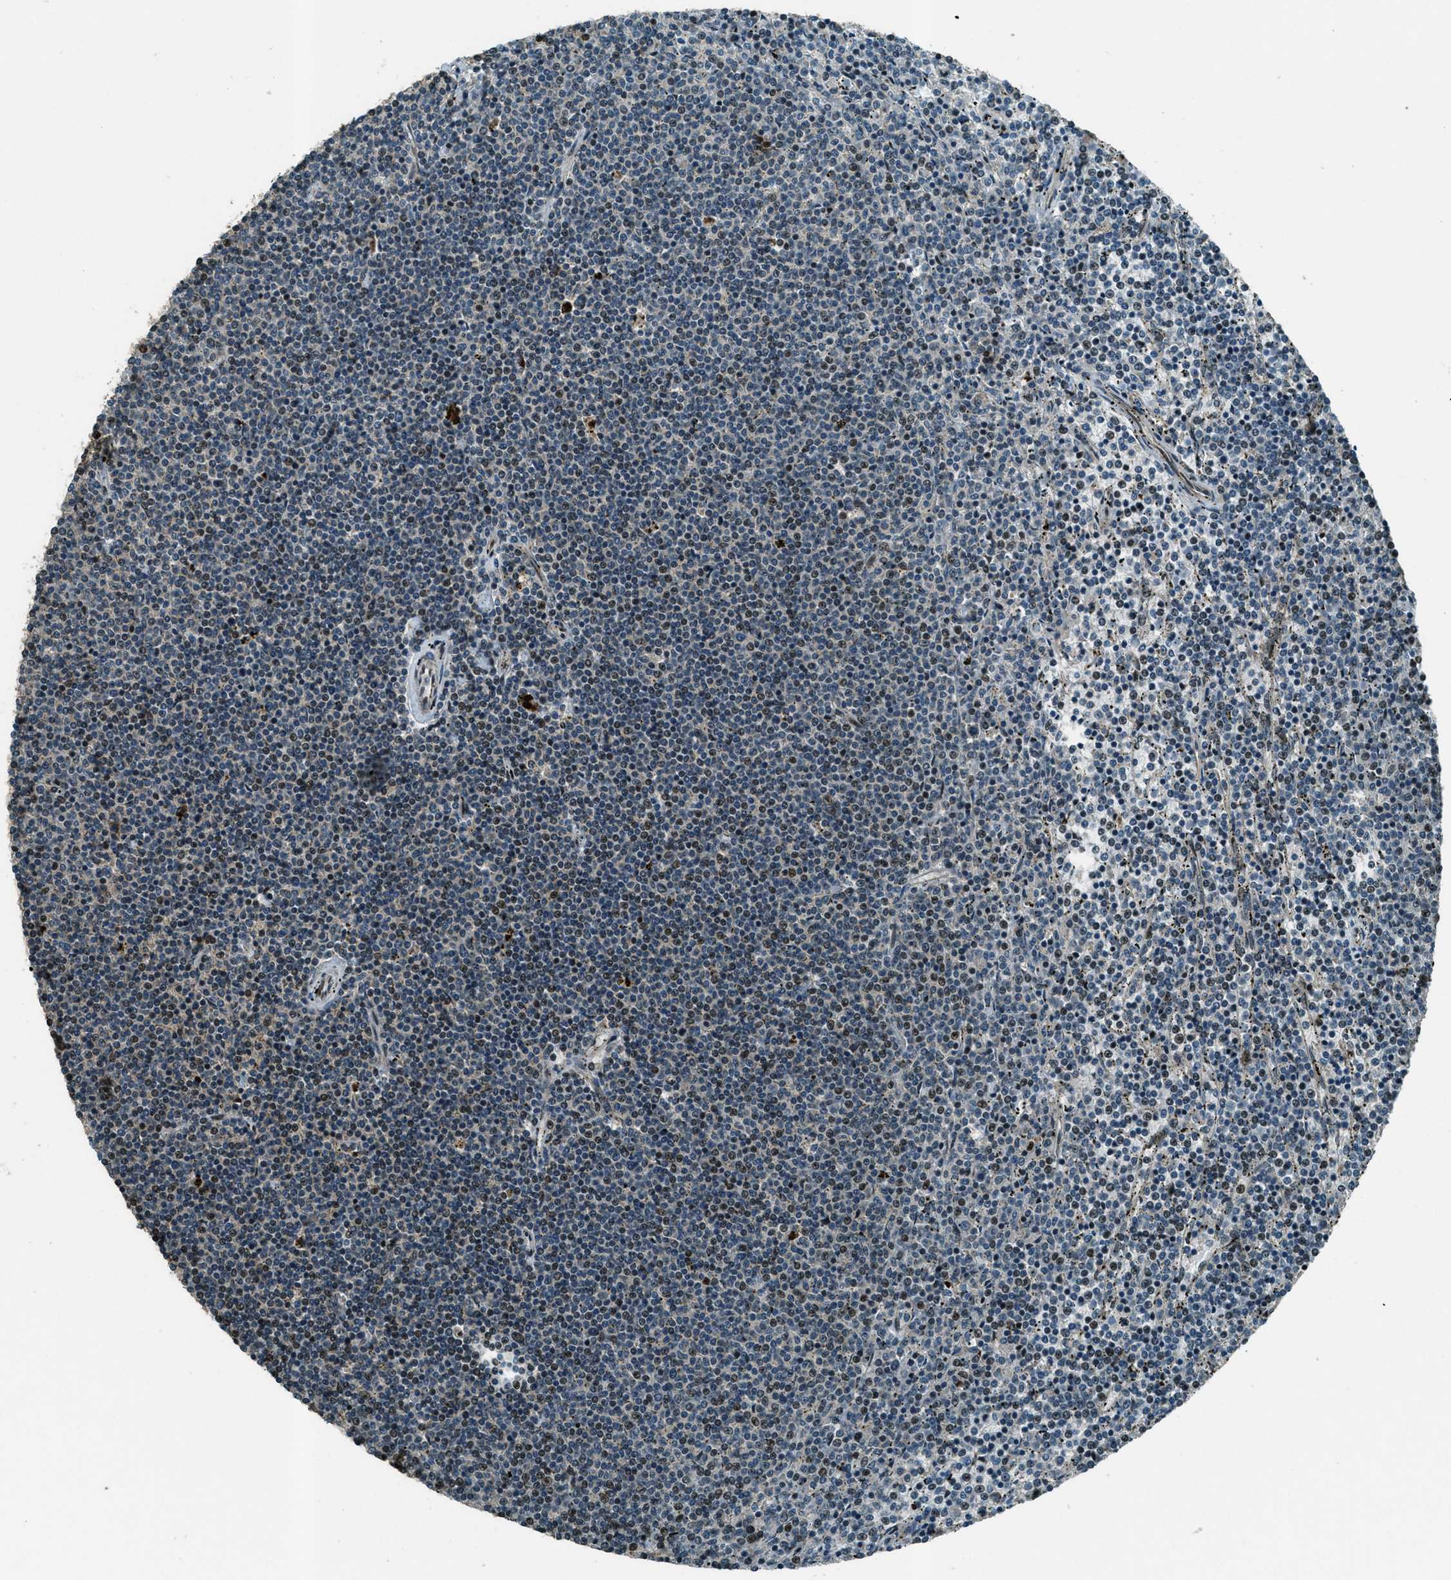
{"staining": {"intensity": "weak", "quantity": "25%-75%", "location": "nuclear"}, "tissue": "lymphoma", "cell_type": "Tumor cells", "image_type": "cancer", "snomed": [{"axis": "morphology", "description": "Malignant lymphoma, non-Hodgkin's type, Low grade"}, {"axis": "topography", "description": "Spleen"}], "caption": "Tumor cells demonstrate weak nuclear staining in approximately 25%-75% of cells in lymphoma.", "gene": "TARDBP", "patient": {"sex": "female", "age": 50}}